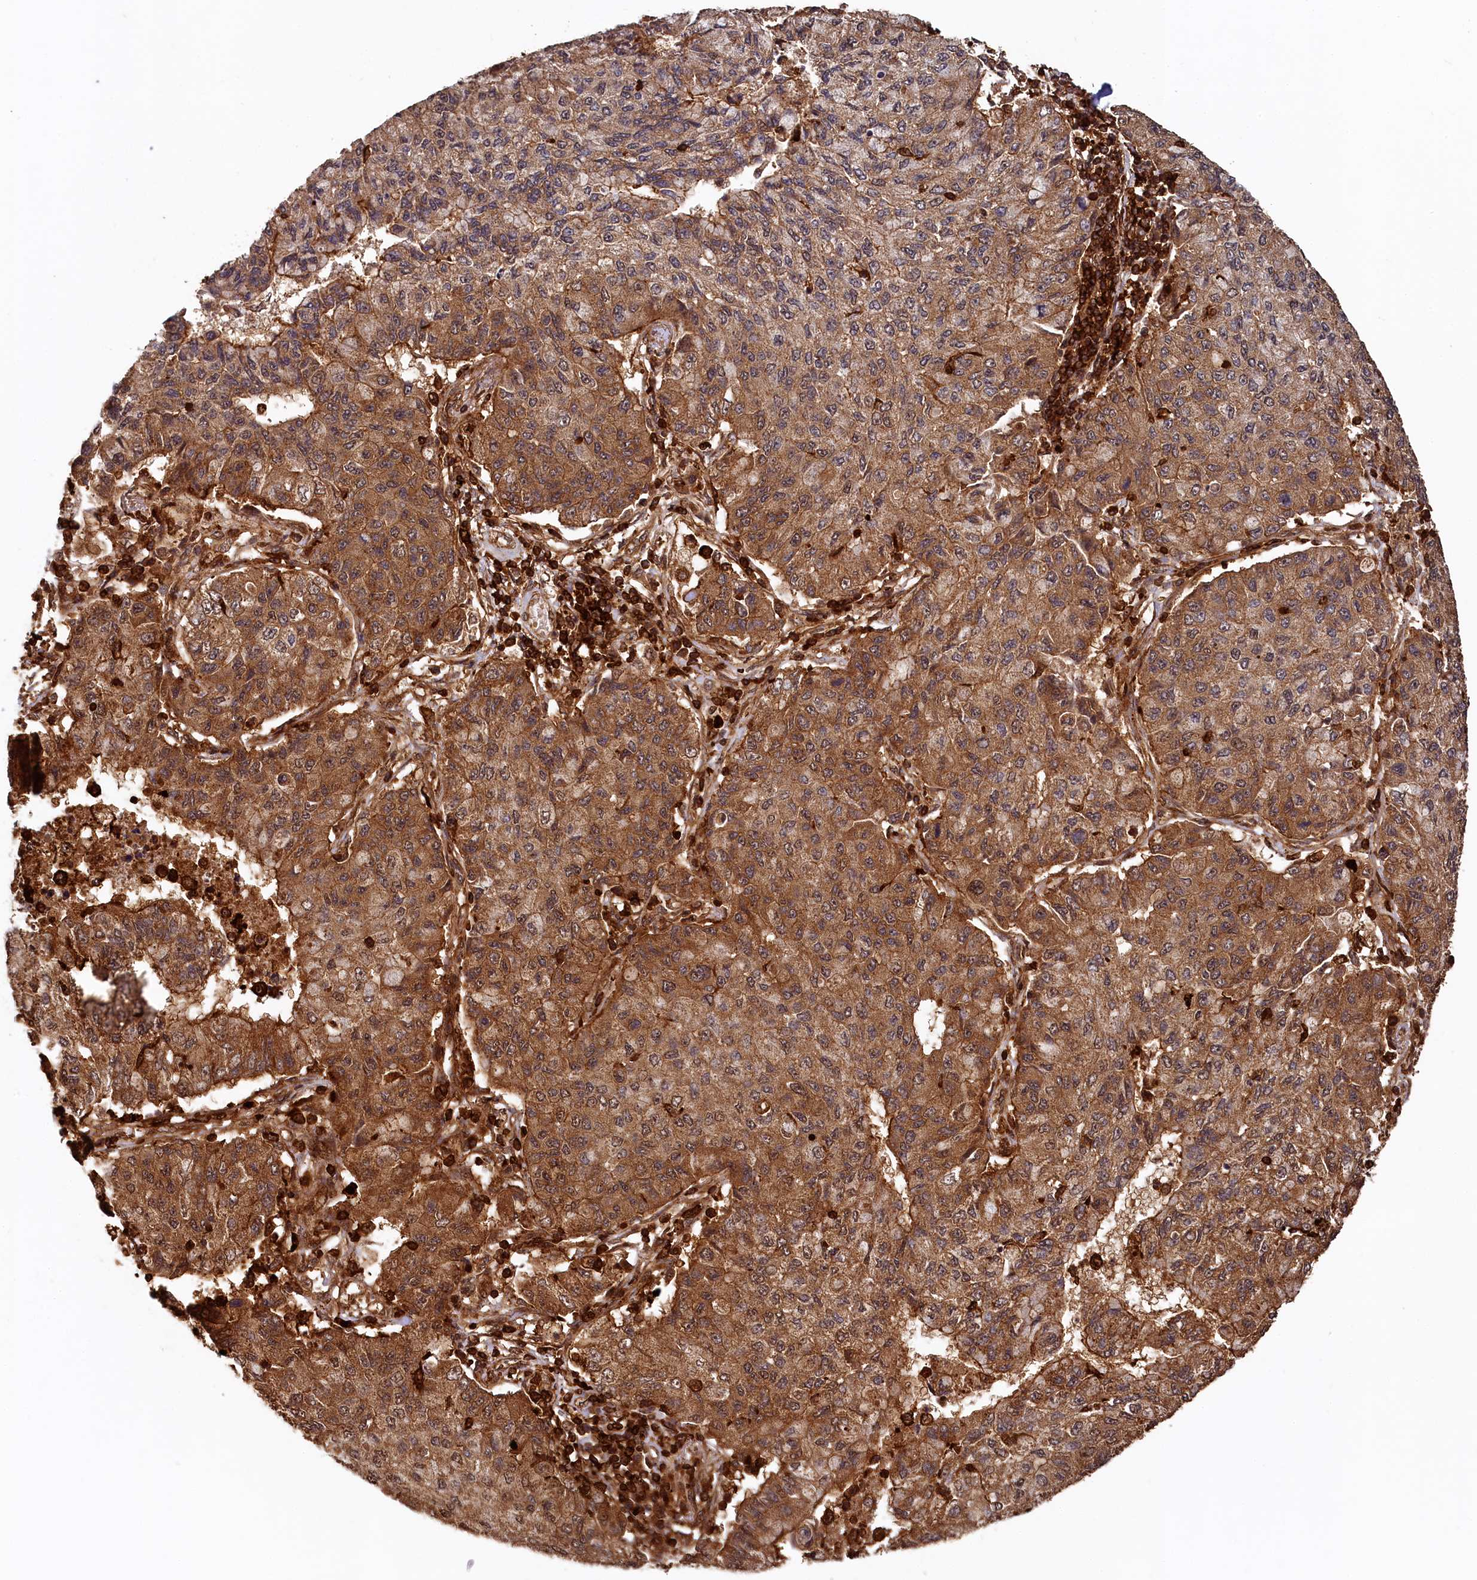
{"staining": {"intensity": "moderate", "quantity": ">75%", "location": "cytoplasmic/membranous"}, "tissue": "lung cancer", "cell_type": "Tumor cells", "image_type": "cancer", "snomed": [{"axis": "morphology", "description": "Squamous cell carcinoma, NOS"}, {"axis": "topography", "description": "Lung"}], "caption": "This is a histology image of immunohistochemistry (IHC) staining of lung cancer (squamous cell carcinoma), which shows moderate positivity in the cytoplasmic/membranous of tumor cells.", "gene": "STUB1", "patient": {"sex": "male", "age": 74}}